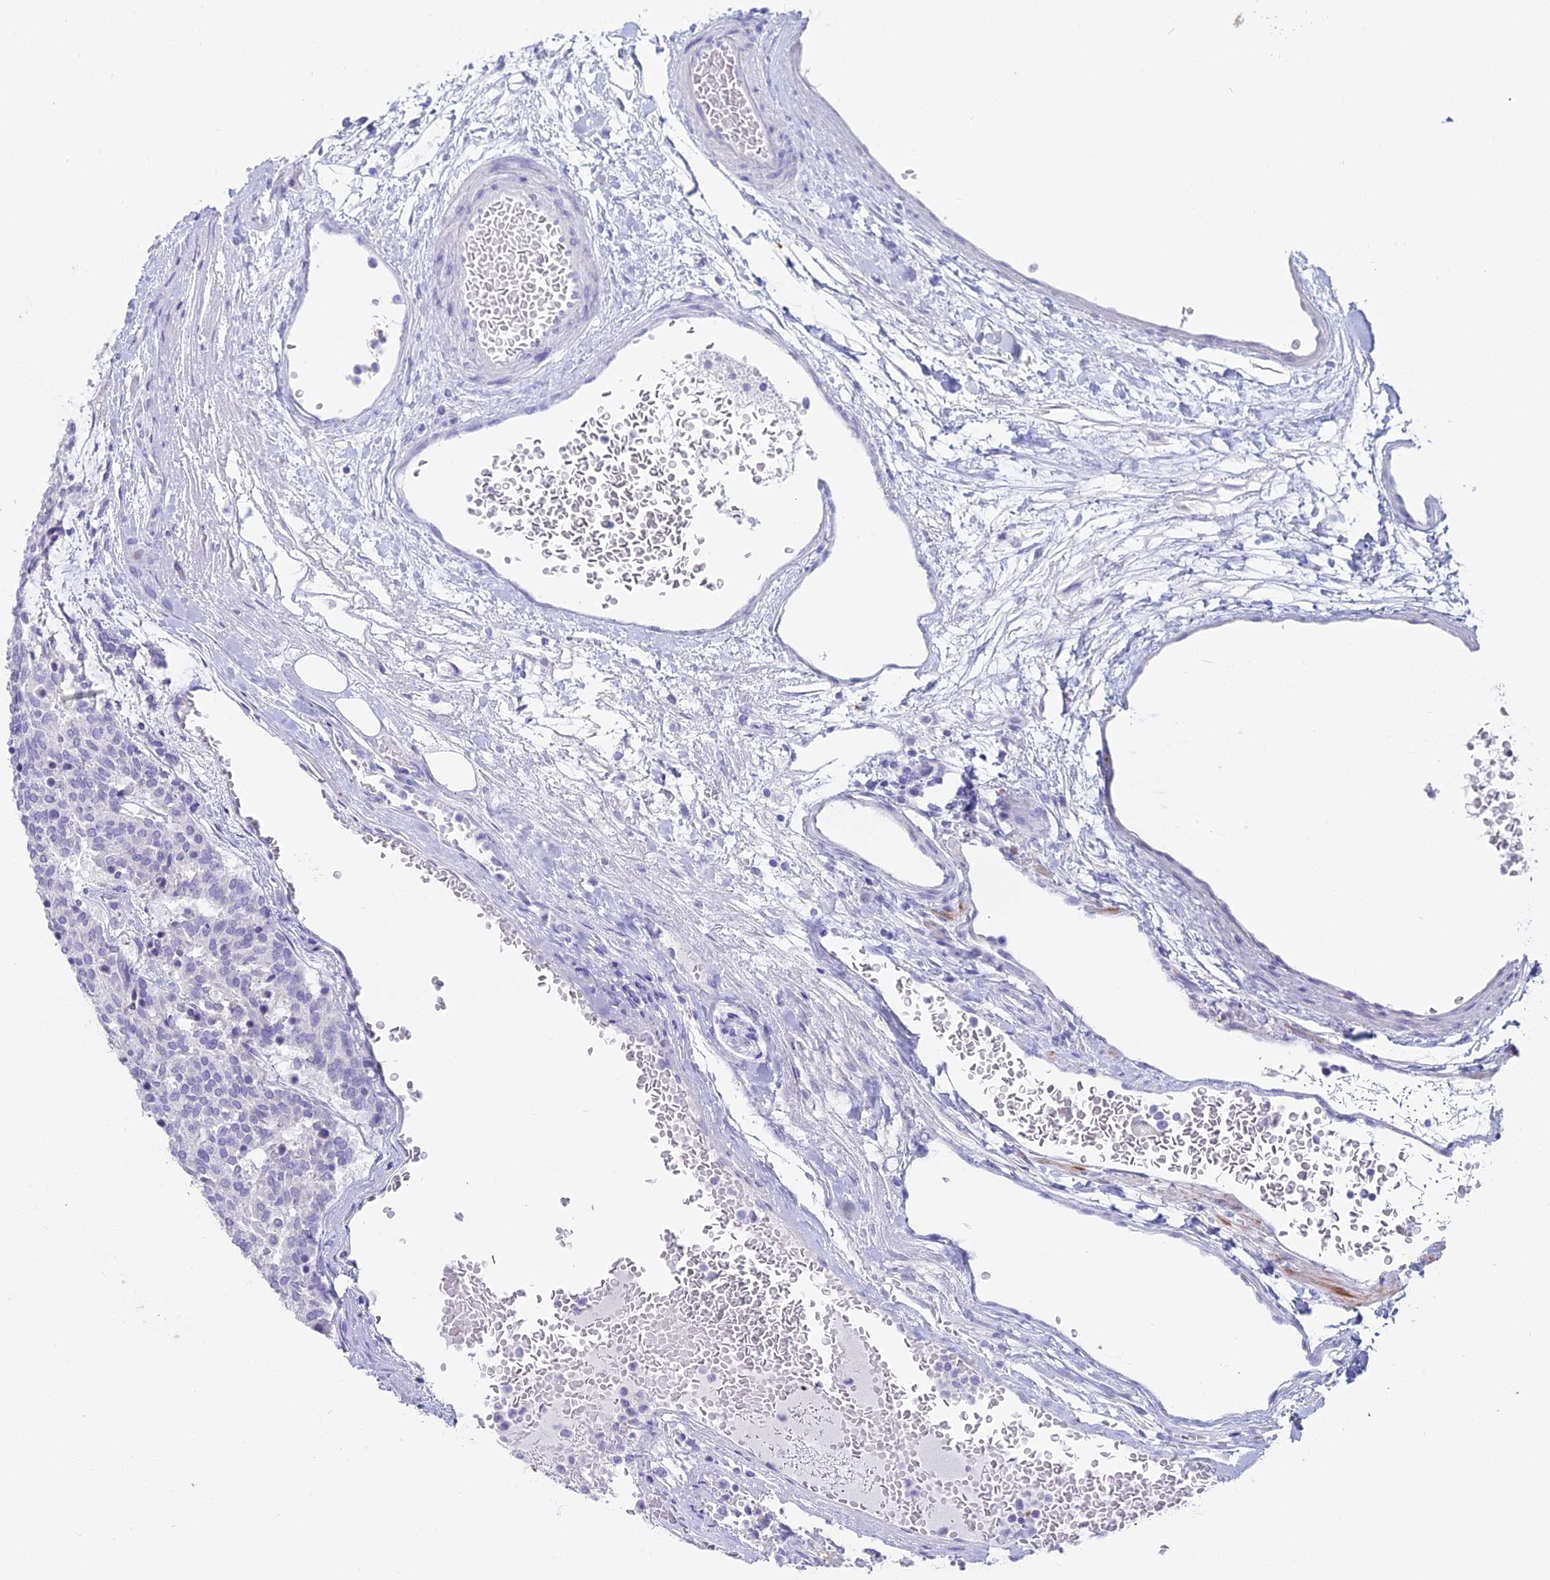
{"staining": {"intensity": "negative", "quantity": "none", "location": "none"}, "tissue": "carcinoid", "cell_type": "Tumor cells", "image_type": "cancer", "snomed": [{"axis": "morphology", "description": "Carcinoid, malignant, NOS"}, {"axis": "topography", "description": "Pancreas"}], "caption": "Tumor cells show no significant staining in malignant carcinoid. The staining was performed using DAB (3,3'-diaminobenzidine) to visualize the protein expression in brown, while the nuclei were stained in blue with hematoxylin (Magnification: 20x).", "gene": "ALPP", "patient": {"sex": "female", "age": 54}}